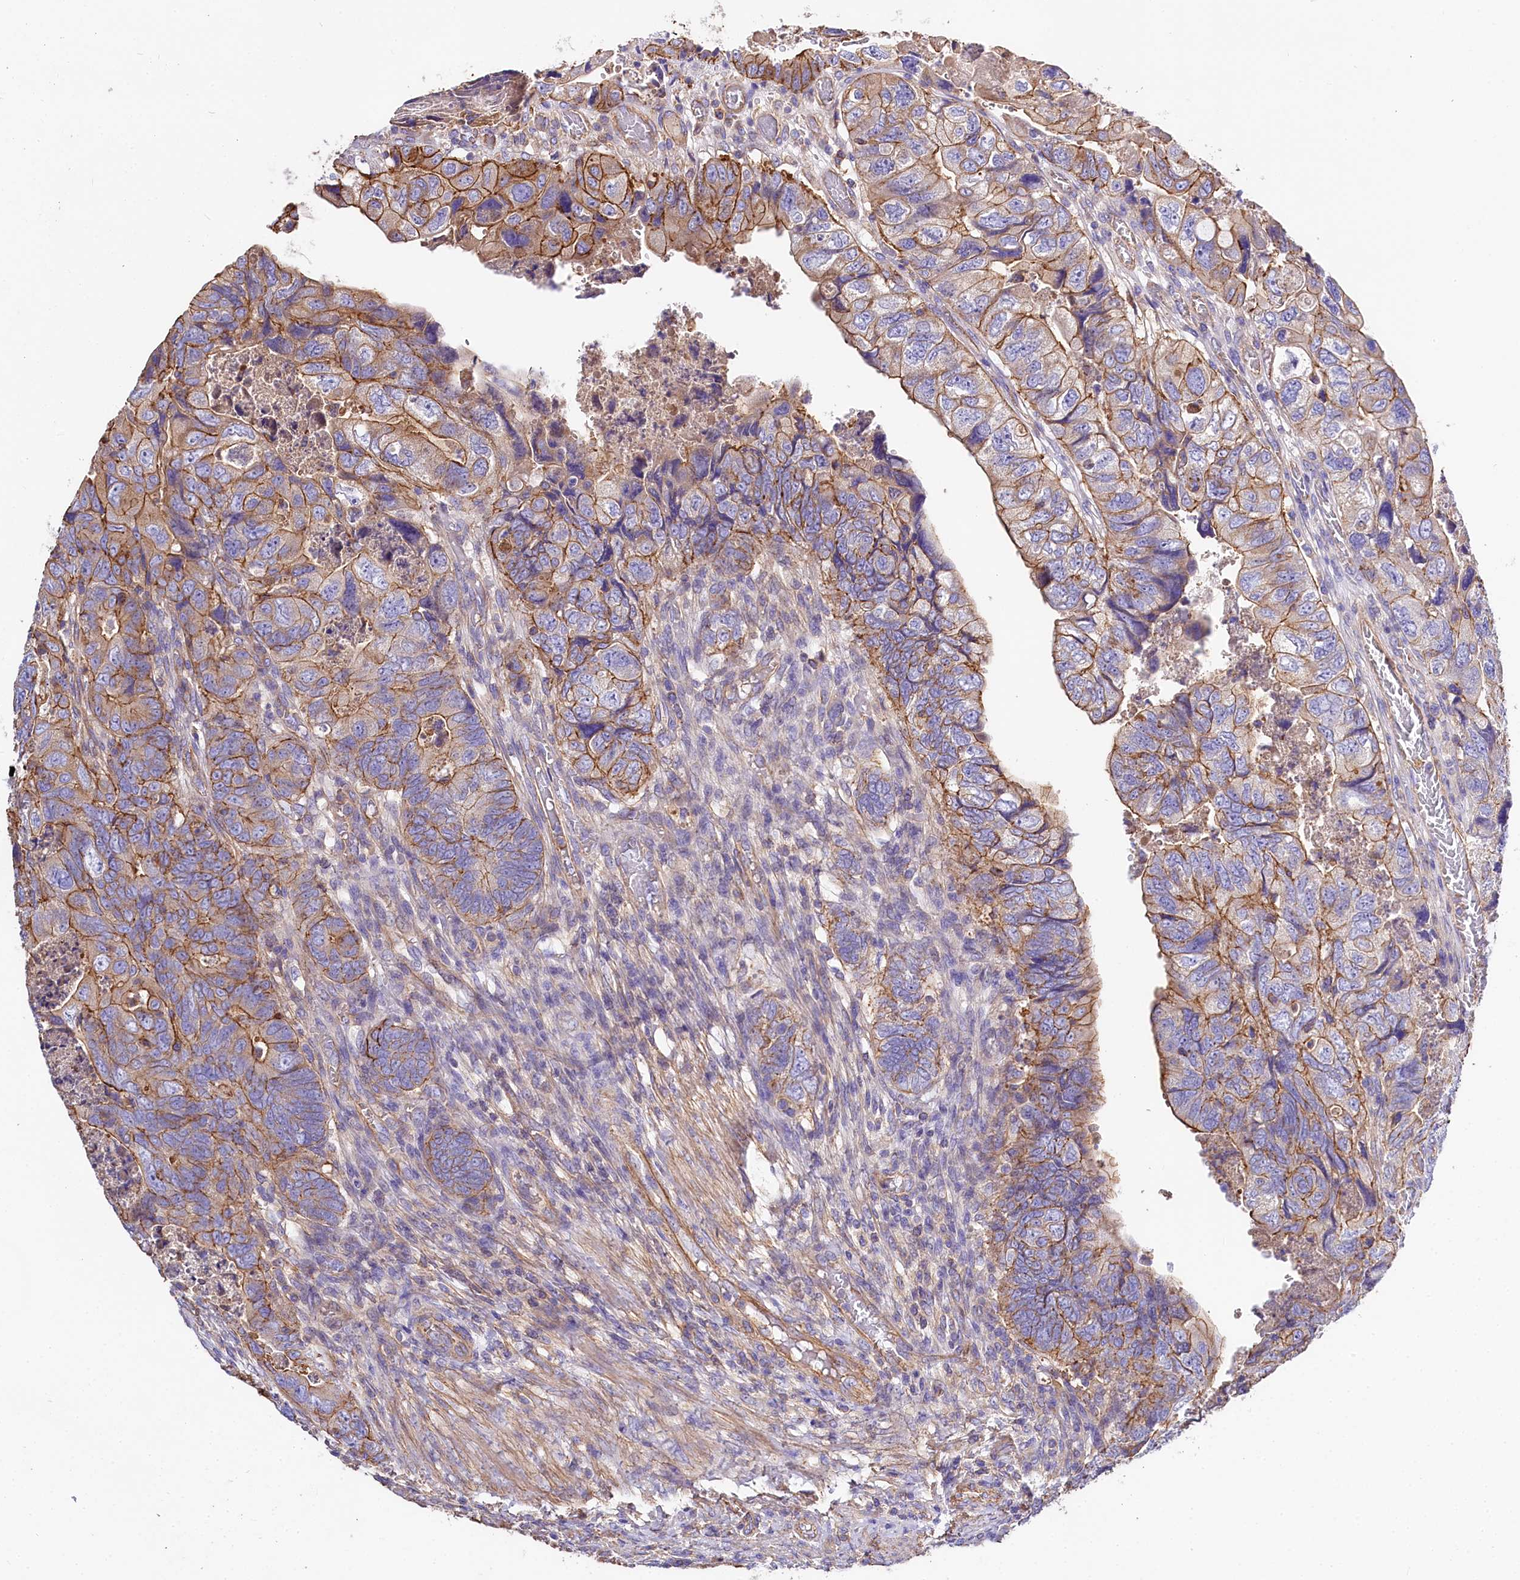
{"staining": {"intensity": "moderate", "quantity": ">75%", "location": "cytoplasmic/membranous"}, "tissue": "colorectal cancer", "cell_type": "Tumor cells", "image_type": "cancer", "snomed": [{"axis": "morphology", "description": "Adenocarcinoma, NOS"}, {"axis": "topography", "description": "Rectum"}], "caption": "Colorectal cancer (adenocarcinoma) was stained to show a protein in brown. There is medium levels of moderate cytoplasmic/membranous staining in approximately >75% of tumor cells.", "gene": "FCHSD2", "patient": {"sex": "male", "age": 63}}